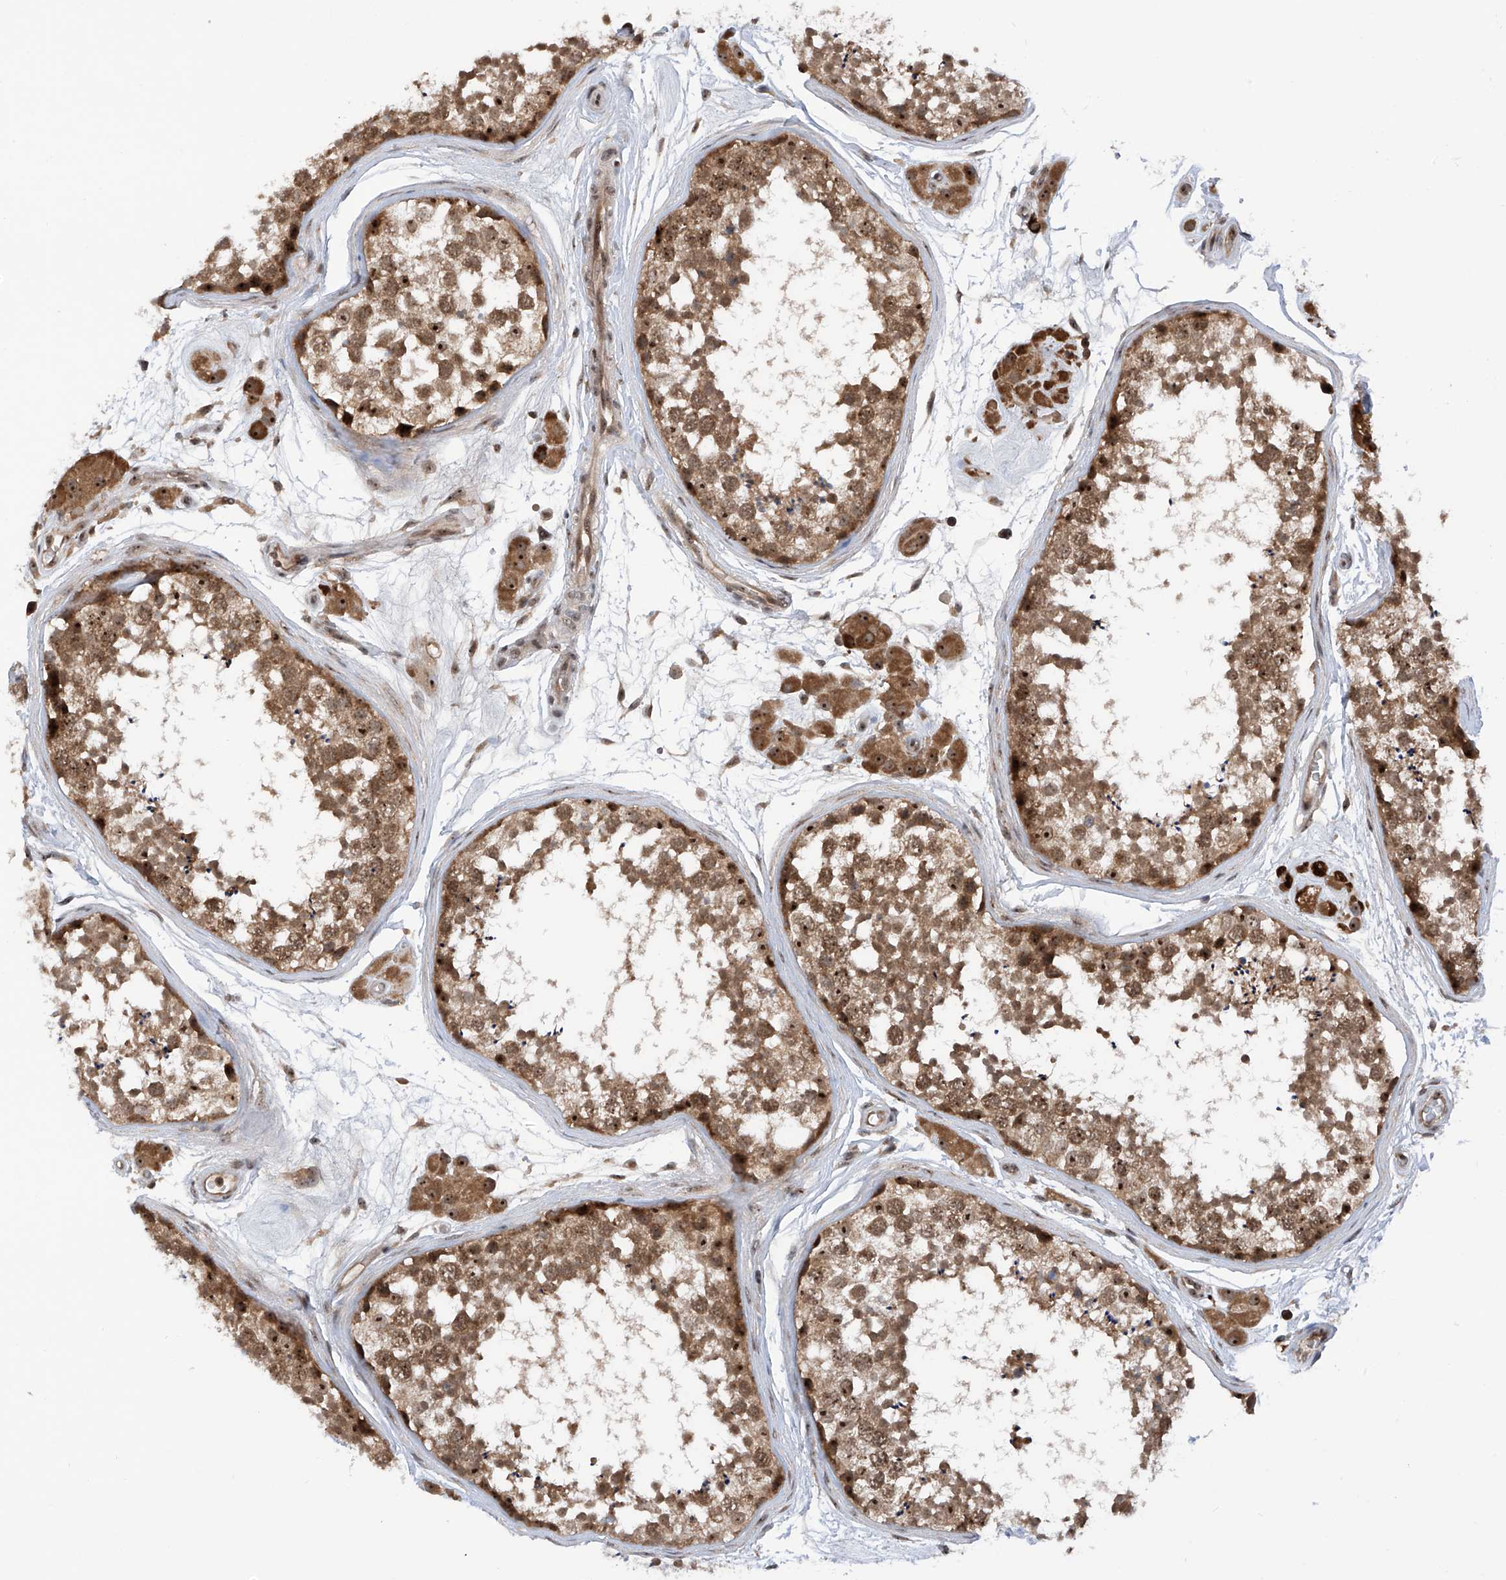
{"staining": {"intensity": "moderate", "quantity": ">75%", "location": "cytoplasmic/membranous,nuclear"}, "tissue": "testis", "cell_type": "Cells in seminiferous ducts", "image_type": "normal", "snomed": [{"axis": "morphology", "description": "Normal tissue, NOS"}, {"axis": "topography", "description": "Testis"}], "caption": "This histopathology image displays benign testis stained with IHC to label a protein in brown. The cytoplasmic/membranous,nuclear of cells in seminiferous ducts show moderate positivity for the protein. Nuclei are counter-stained blue.", "gene": "C1orf131", "patient": {"sex": "male", "age": 56}}